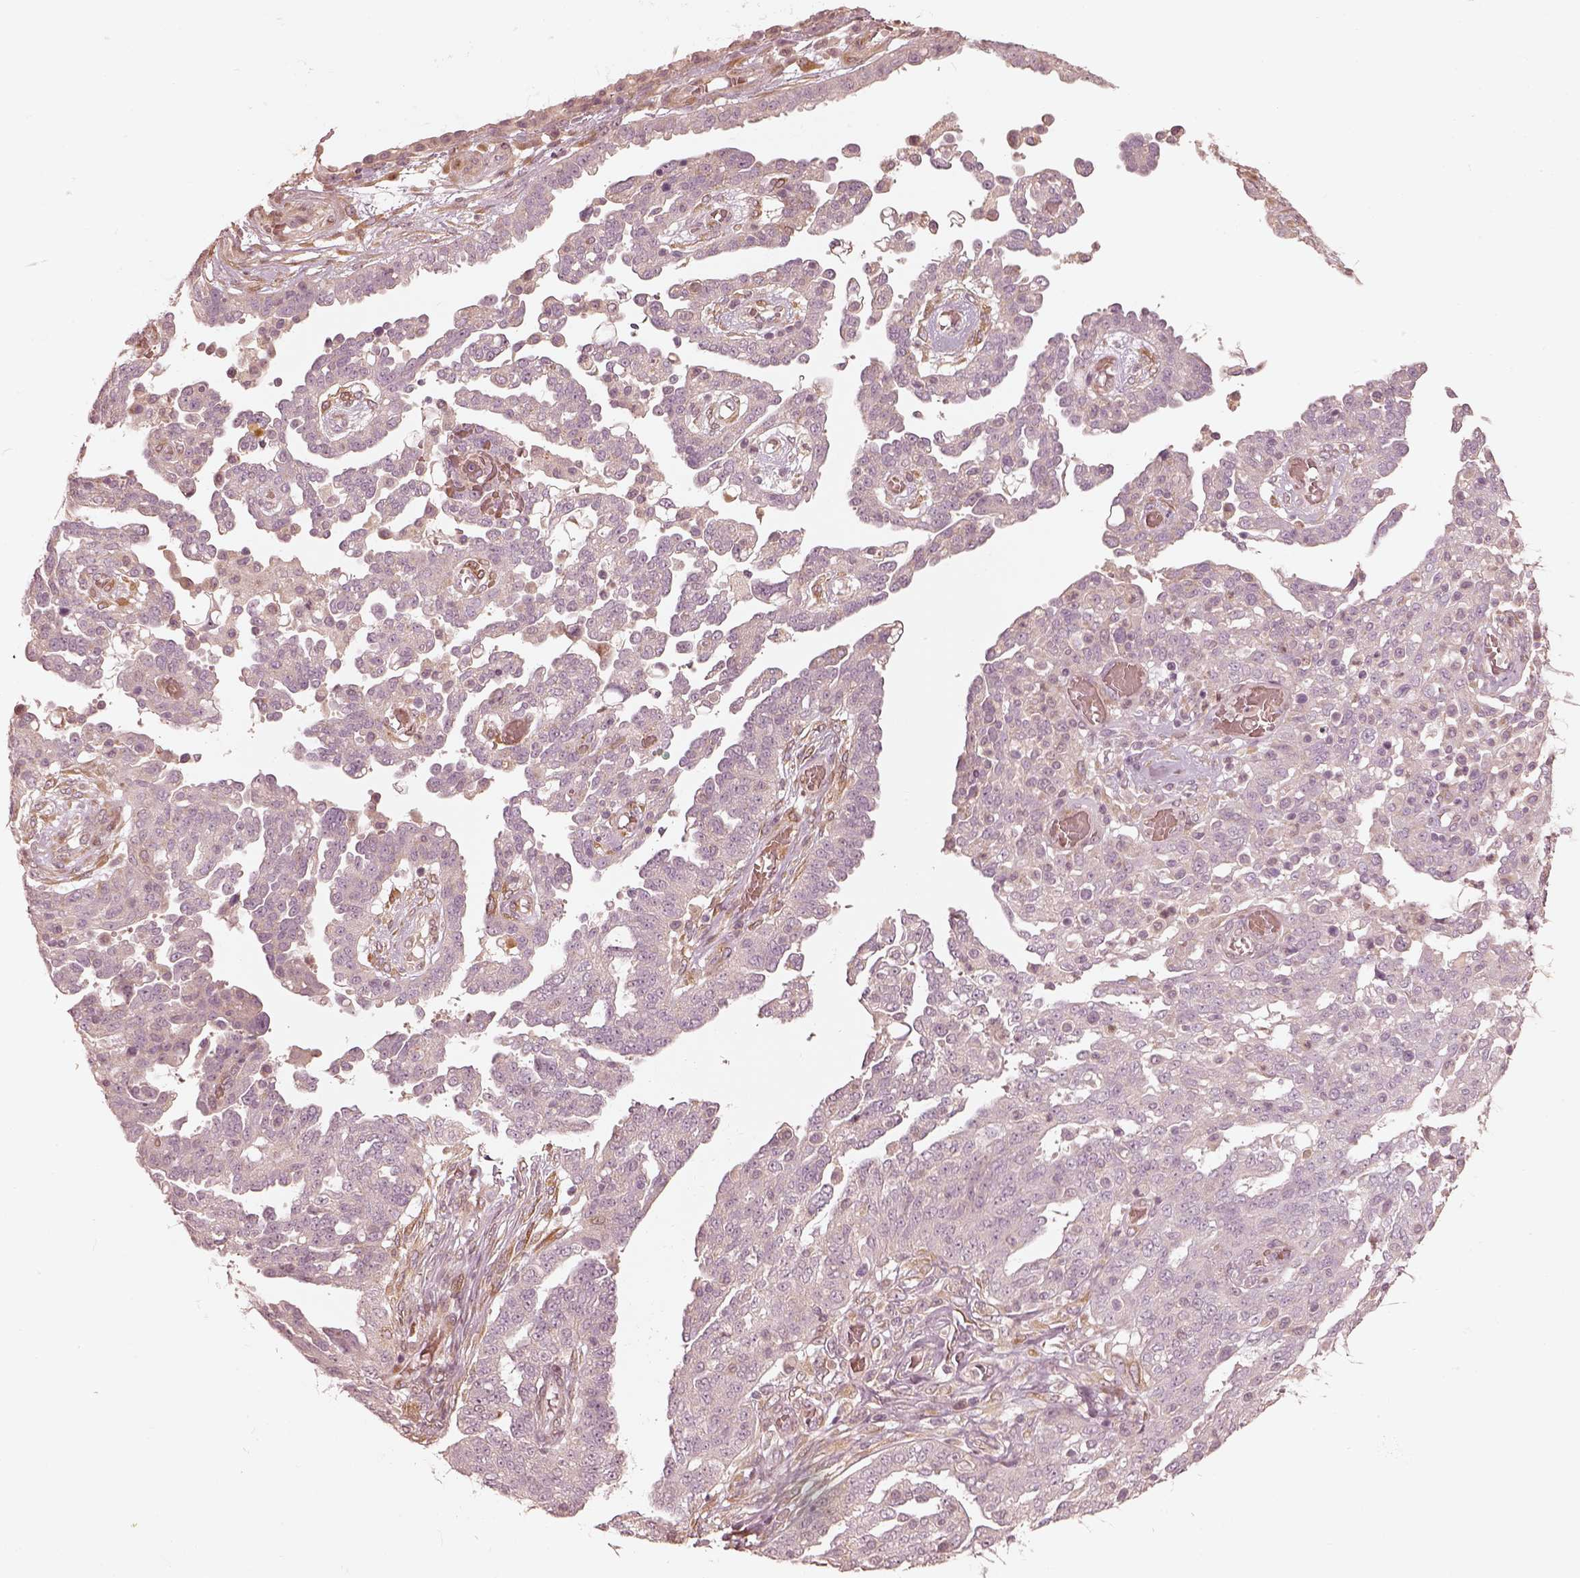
{"staining": {"intensity": "negative", "quantity": "none", "location": "none"}, "tissue": "ovarian cancer", "cell_type": "Tumor cells", "image_type": "cancer", "snomed": [{"axis": "morphology", "description": "Cystadenocarcinoma, serous, NOS"}, {"axis": "topography", "description": "Ovary"}], "caption": "IHC photomicrograph of ovarian cancer (serous cystadenocarcinoma) stained for a protein (brown), which exhibits no expression in tumor cells.", "gene": "WLS", "patient": {"sex": "female", "age": 67}}